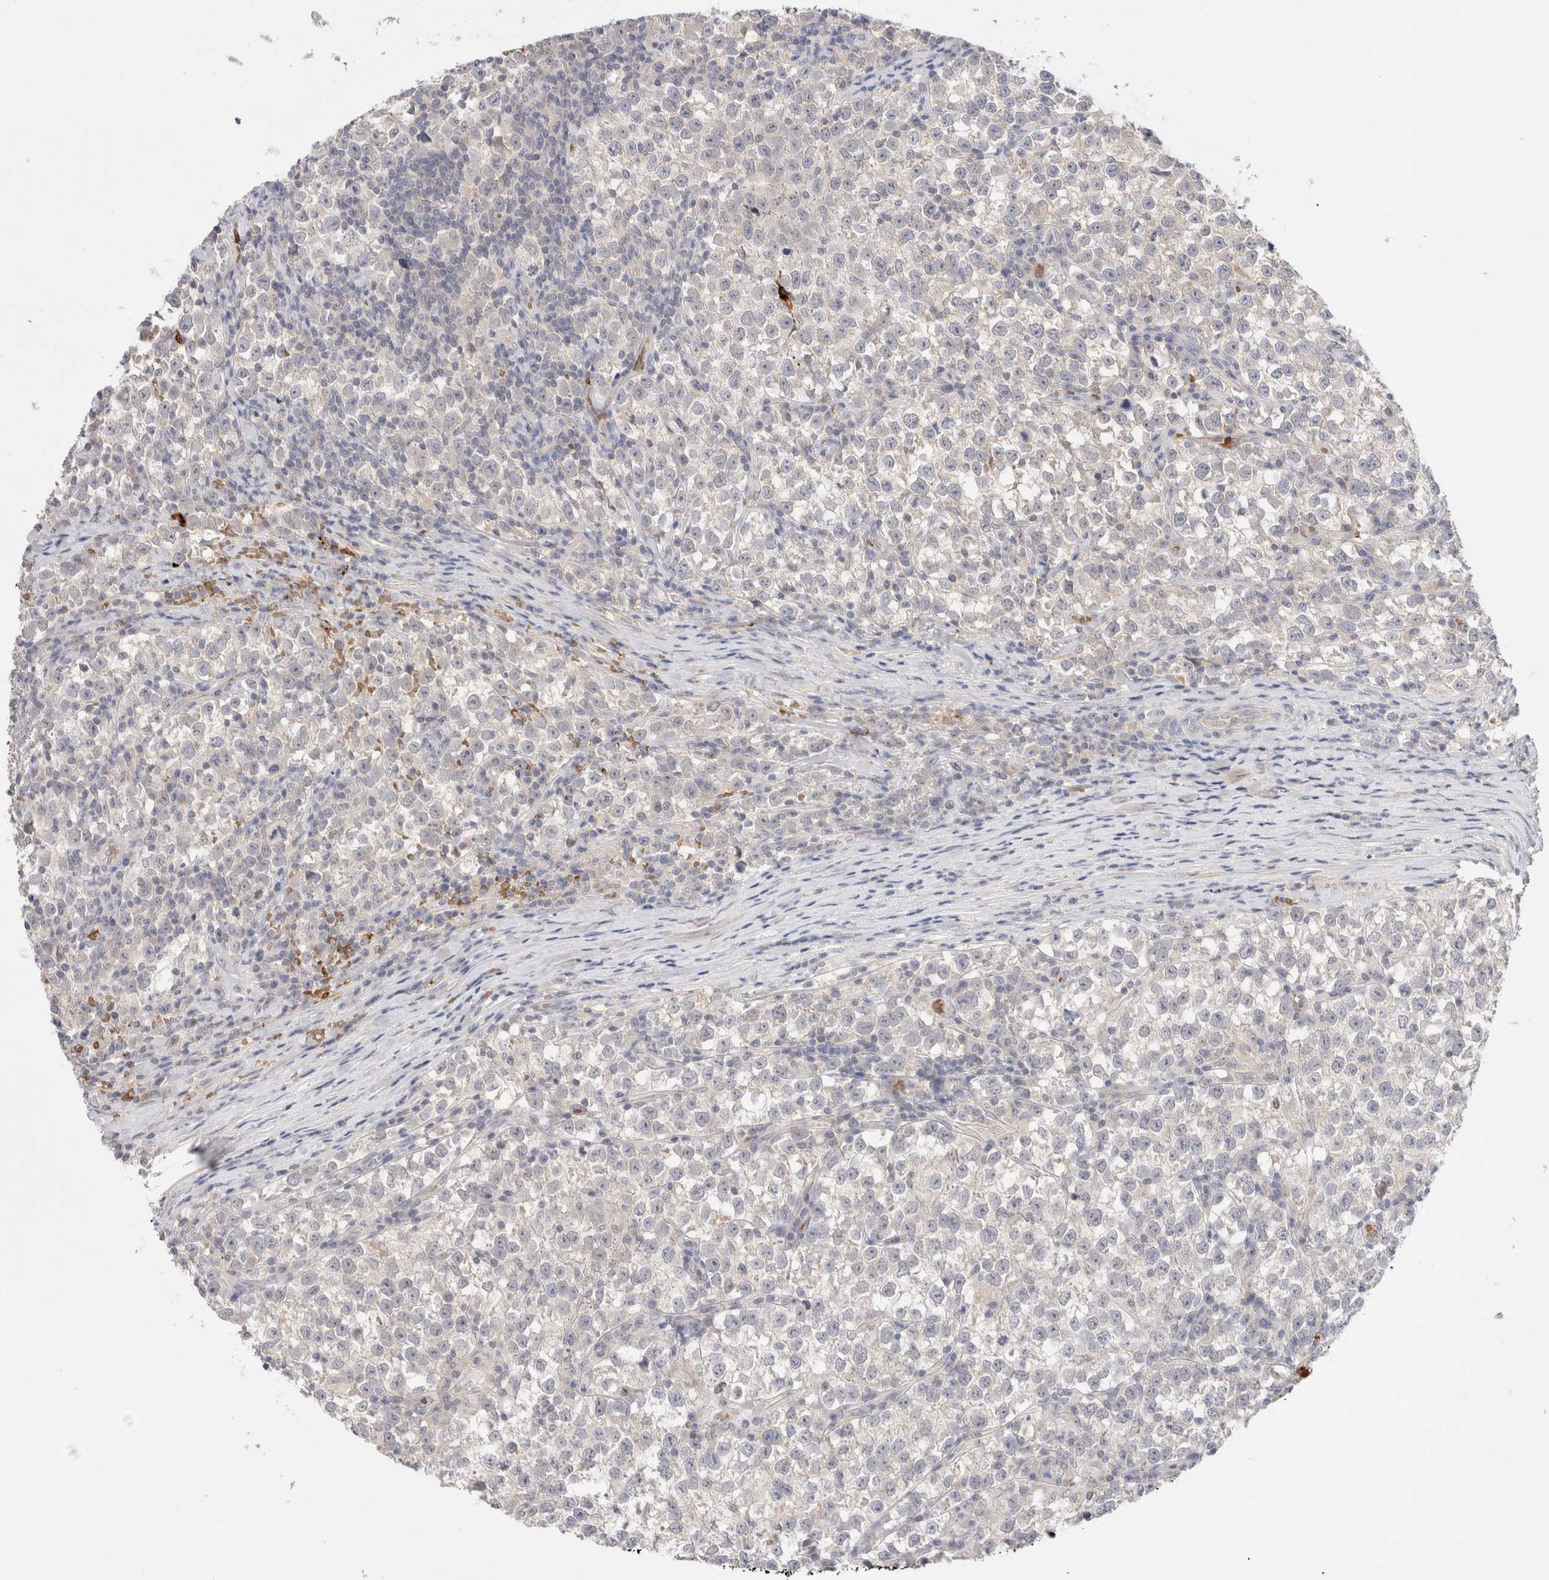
{"staining": {"intensity": "weak", "quantity": "<25%", "location": "cytoplasmic/membranous"}, "tissue": "testis cancer", "cell_type": "Tumor cells", "image_type": "cancer", "snomed": [{"axis": "morphology", "description": "Normal tissue, NOS"}, {"axis": "morphology", "description": "Seminoma, NOS"}, {"axis": "topography", "description": "Testis"}], "caption": "Micrograph shows no protein positivity in tumor cells of testis cancer tissue.", "gene": "MST1", "patient": {"sex": "male", "age": 43}}